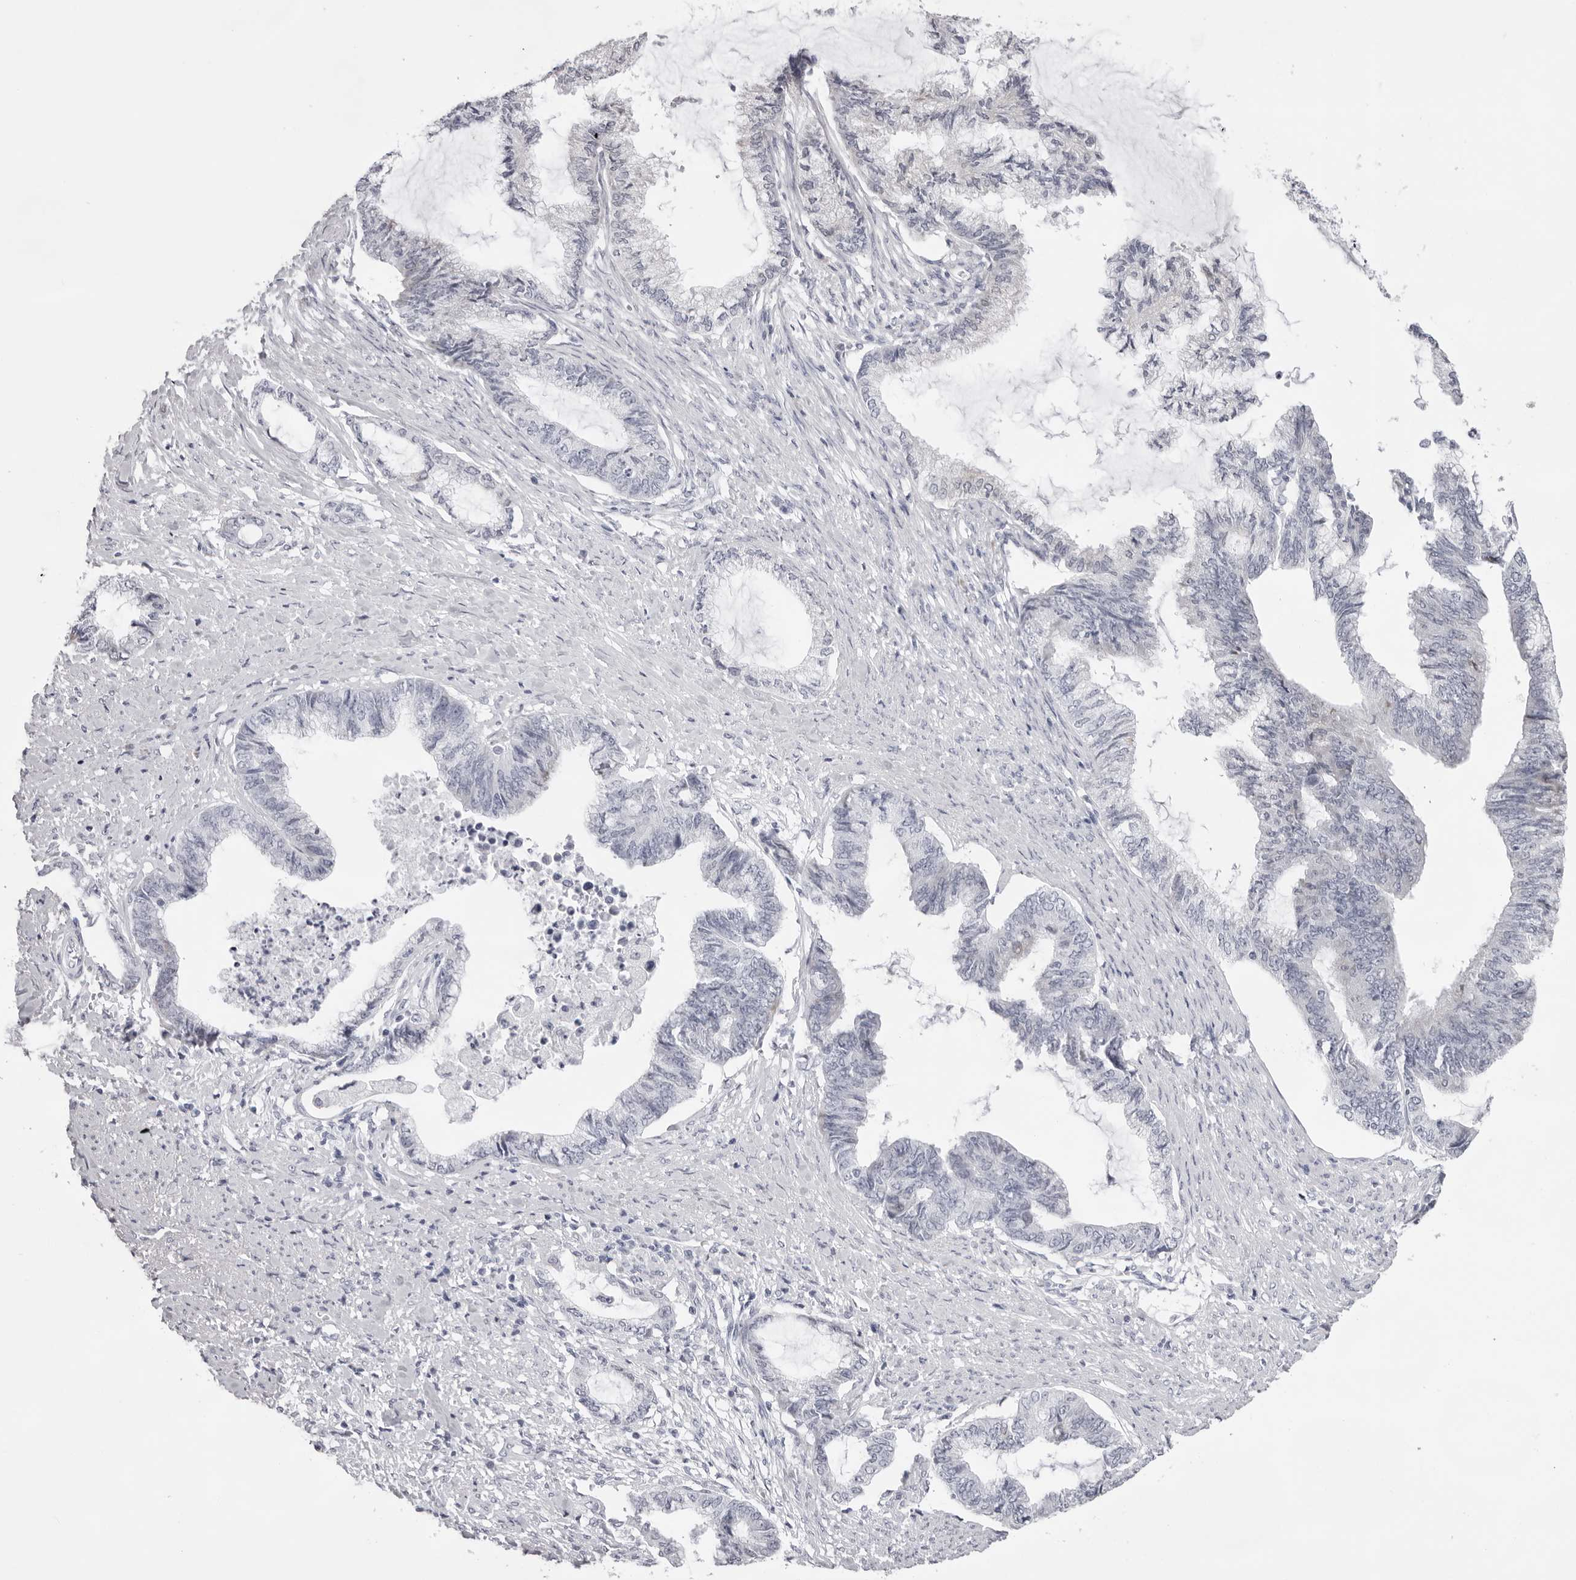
{"staining": {"intensity": "negative", "quantity": "none", "location": "none"}, "tissue": "endometrial cancer", "cell_type": "Tumor cells", "image_type": "cancer", "snomed": [{"axis": "morphology", "description": "Adenocarcinoma, NOS"}, {"axis": "topography", "description": "Endometrium"}], "caption": "Immunohistochemistry image of endometrial cancer stained for a protein (brown), which demonstrates no staining in tumor cells. (DAB (3,3'-diaminobenzidine) immunohistochemistry (IHC) with hematoxylin counter stain).", "gene": "SMIM2", "patient": {"sex": "female", "age": 86}}